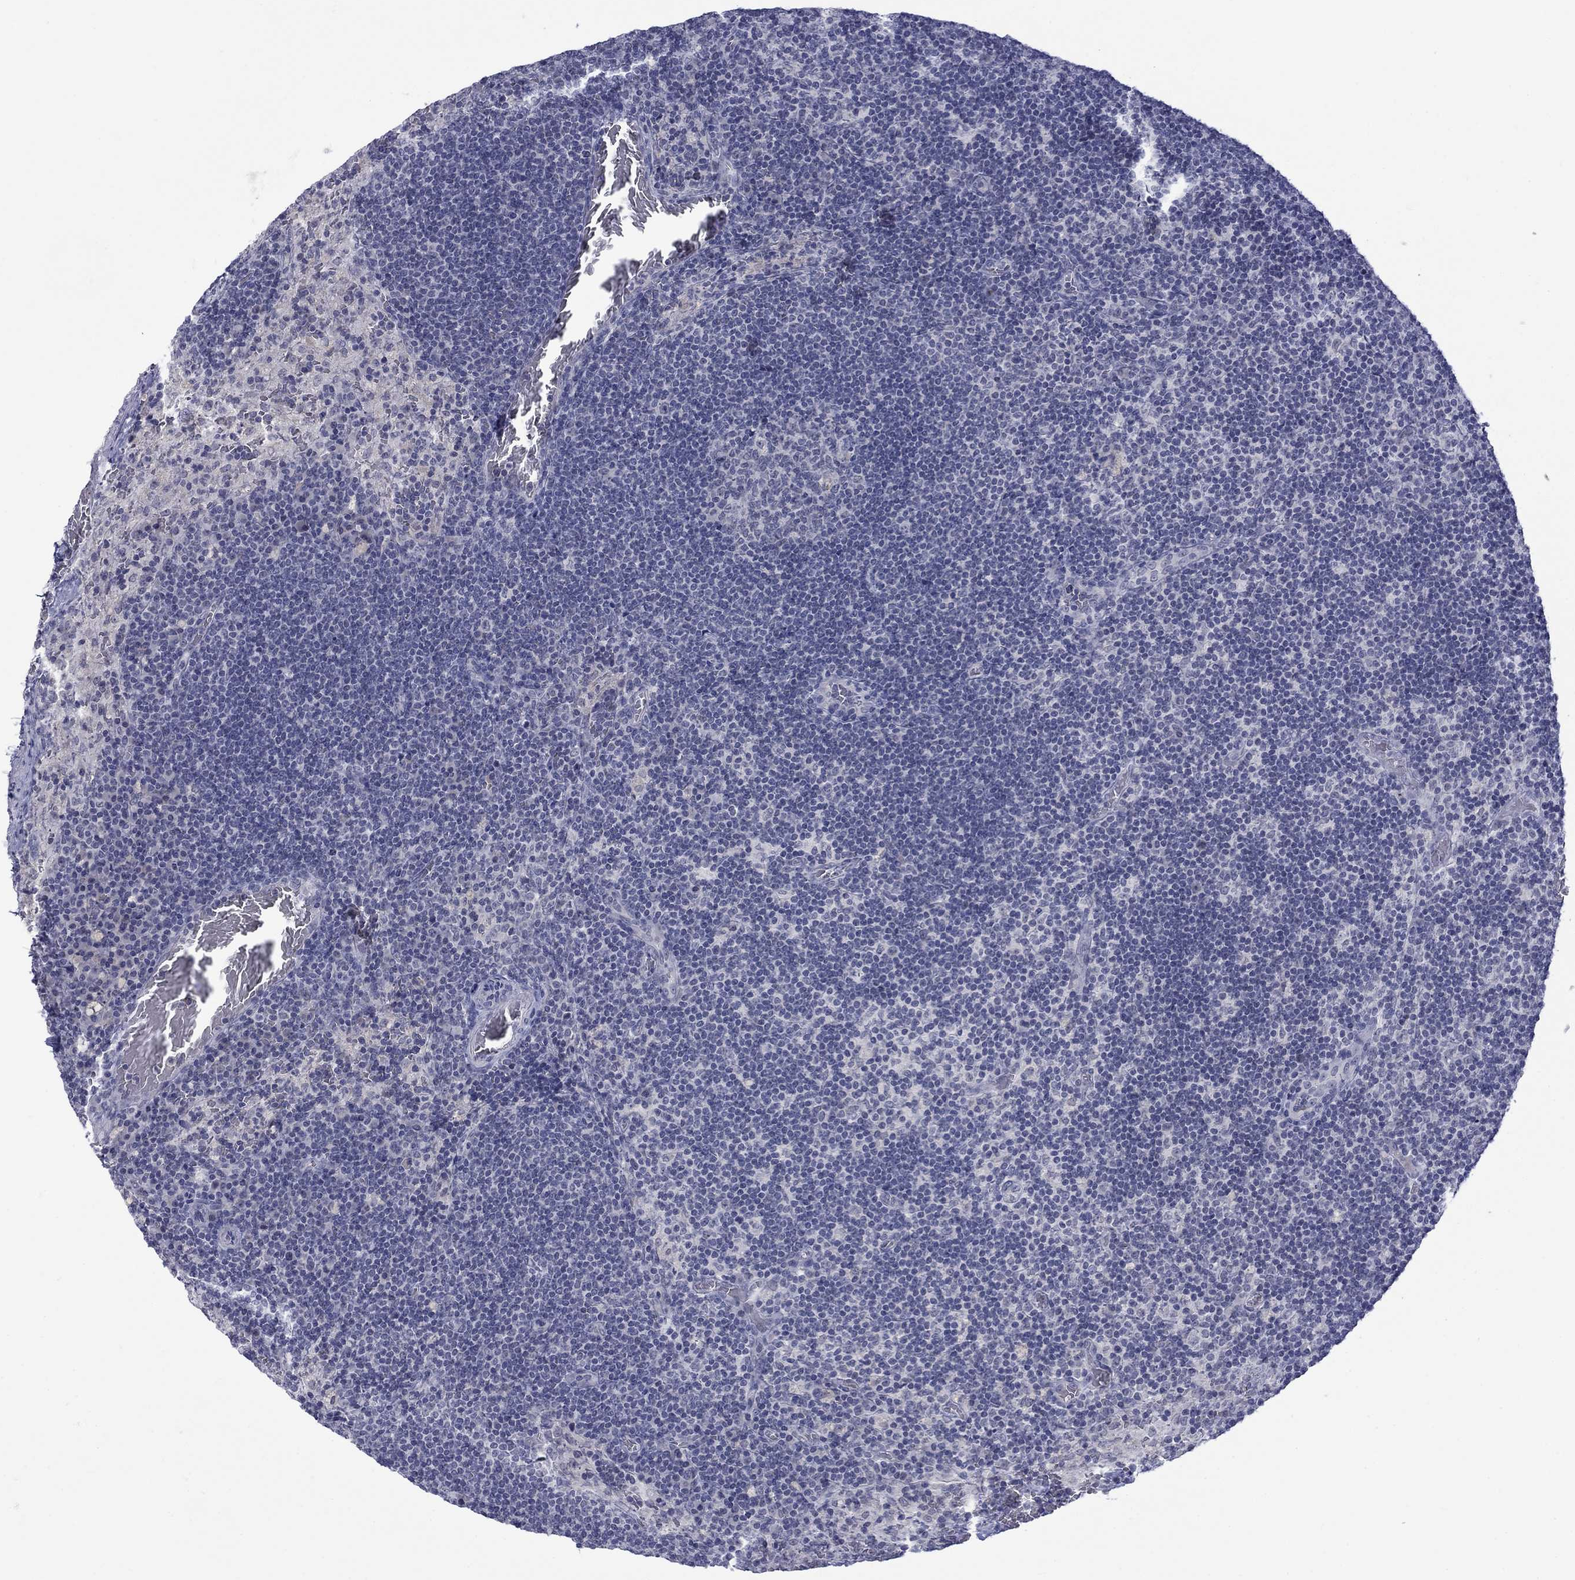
{"staining": {"intensity": "negative", "quantity": "none", "location": "none"}, "tissue": "lymph node", "cell_type": "Germinal center cells", "image_type": "normal", "snomed": [{"axis": "morphology", "description": "Normal tissue, NOS"}, {"axis": "topography", "description": "Lymph node"}], "caption": "A micrograph of lymph node stained for a protein shows no brown staining in germinal center cells. (Brightfield microscopy of DAB immunohistochemistry at high magnification).", "gene": "NSMF", "patient": {"sex": "male", "age": 63}}